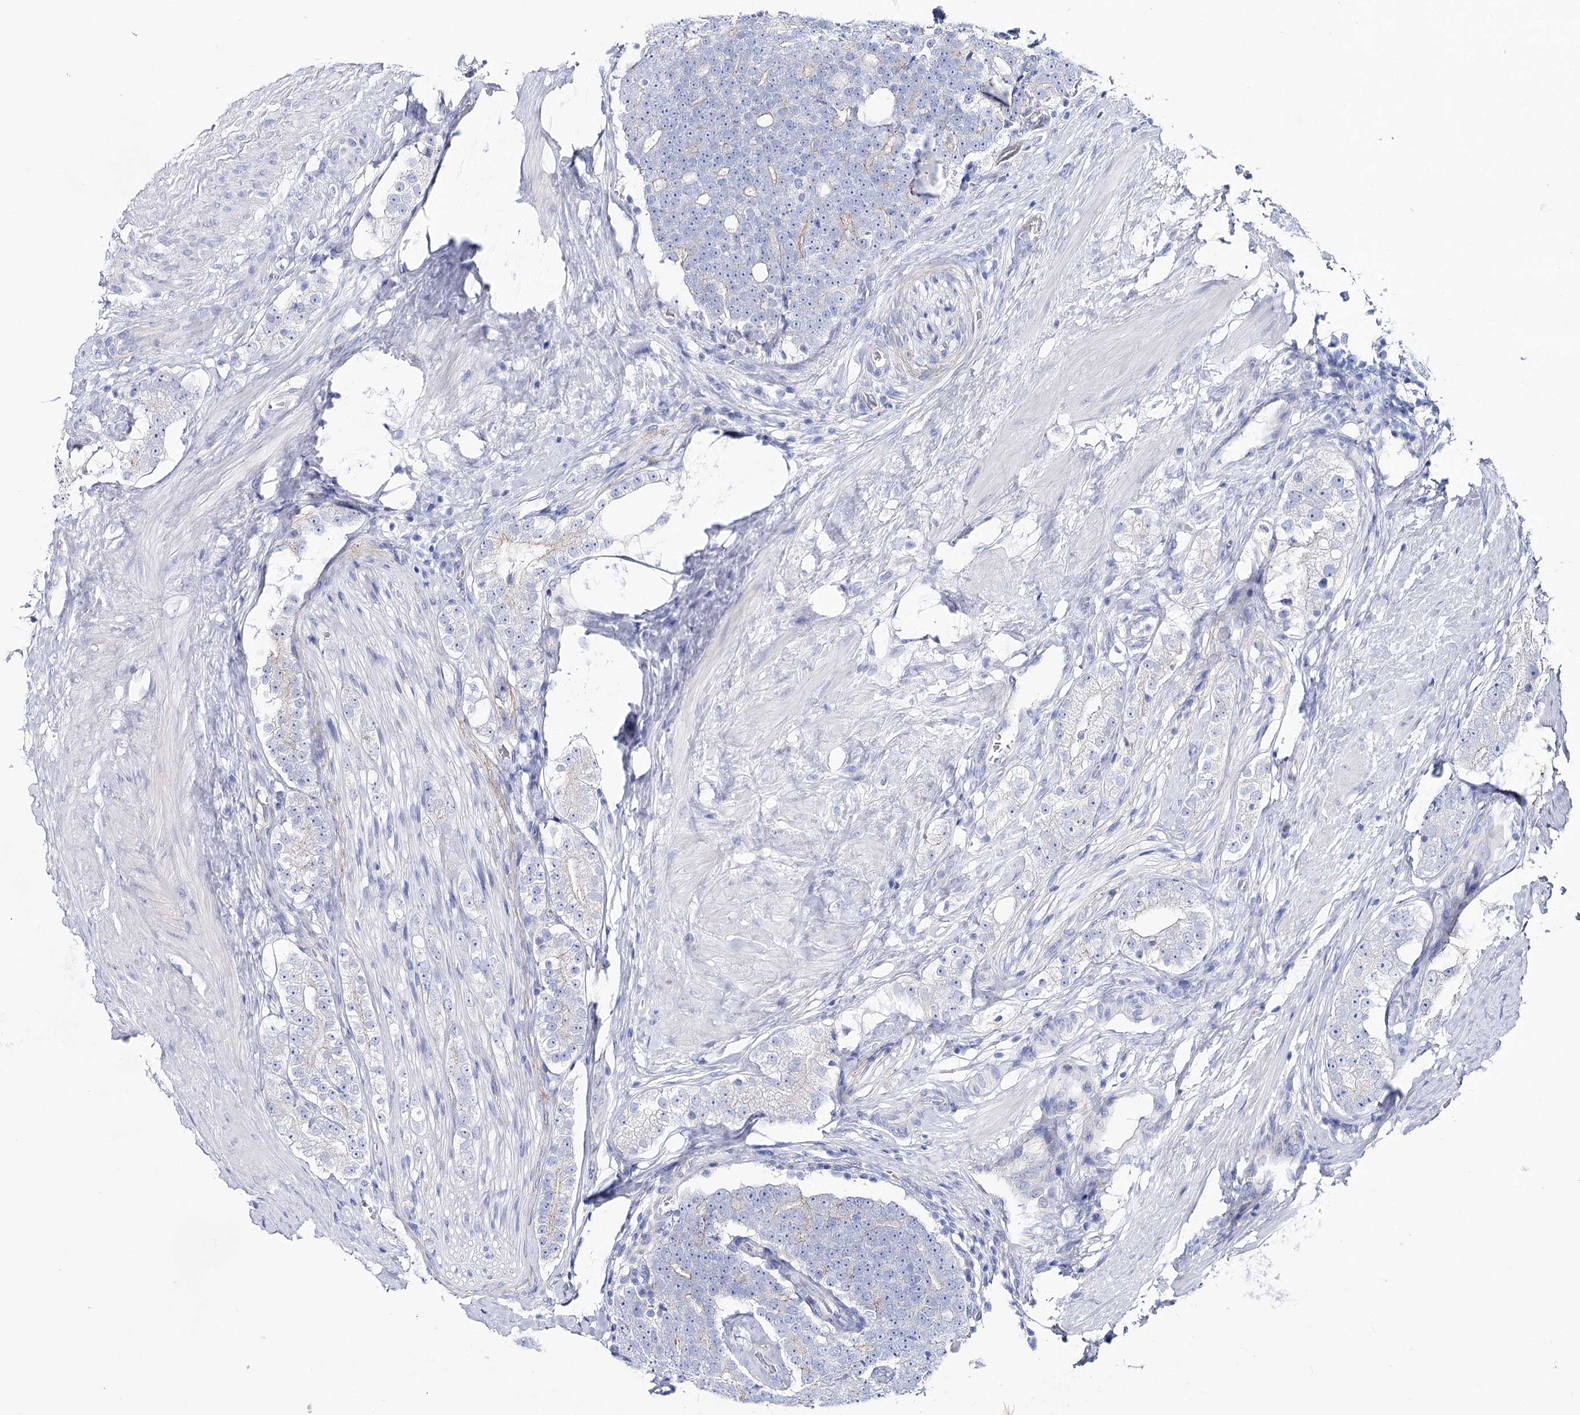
{"staining": {"intensity": "negative", "quantity": "none", "location": "none"}, "tissue": "prostate cancer", "cell_type": "Tumor cells", "image_type": "cancer", "snomed": [{"axis": "morphology", "description": "Adenocarcinoma, High grade"}, {"axis": "topography", "description": "Prostate"}], "caption": "The immunohistochemistry (IHC) image has no significant expression in tumor cells of prostate cancer tissue.", "gene": "NRAP", "patient": {"sex": "male", "age": 56}}